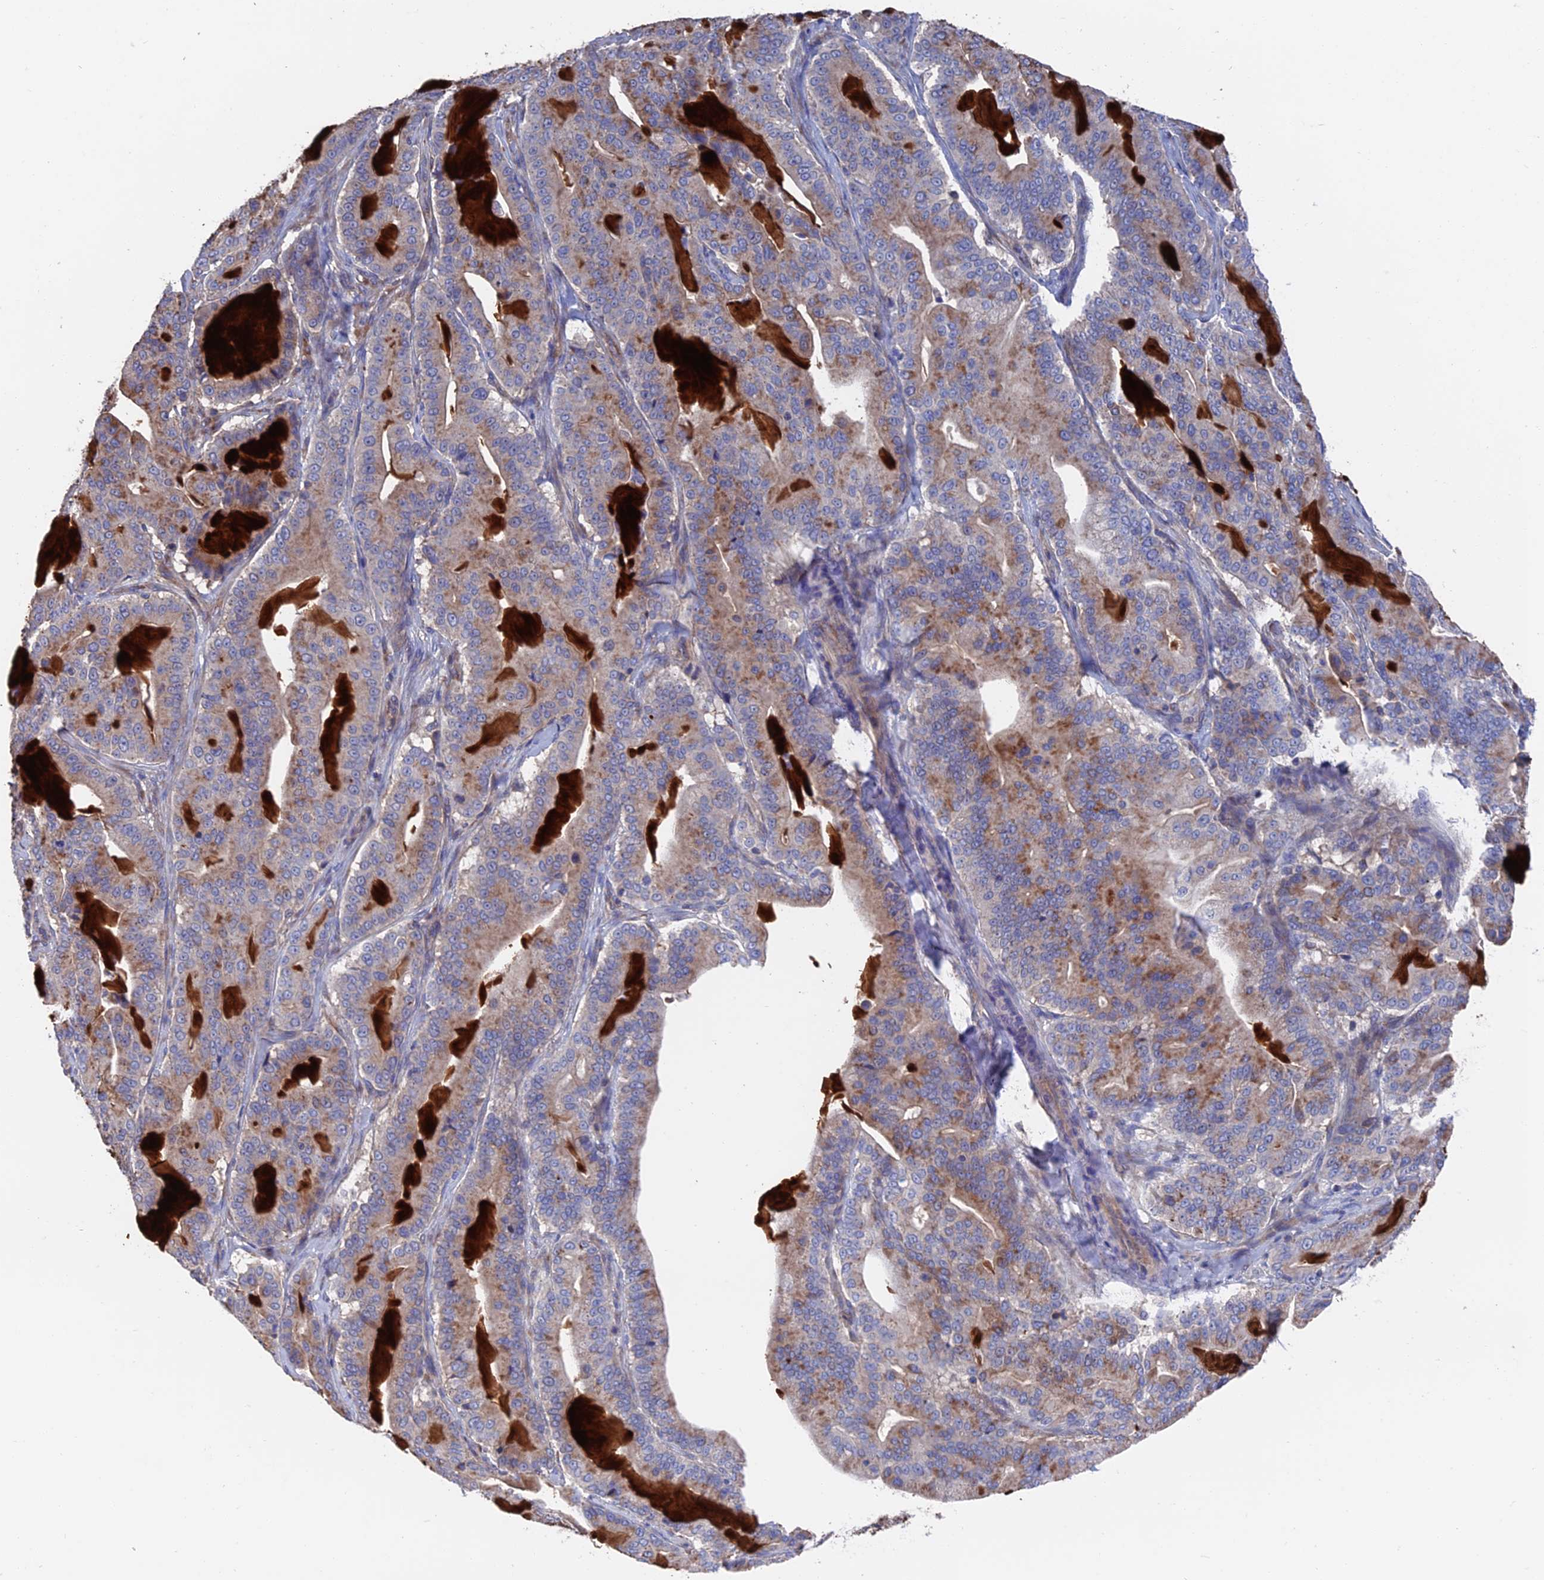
{"staining": {"intensity": "moderate", "quantity": ">75%", "location": "cytoplasmic/membranous"}, "tissue": "pancreatic cancer", "cell_type": "Tumor cells", "image_type": "cancer", "snomed": [{"axis": "morphology", "description": "Adenocarcinoma, NOS"}, {"axis": "topography", "description": "Pancreas"}], "caption": "Protein staining by immunohistochemistry exhibits moderate cytoplasmic/membranous positivity in approximately >75% of tumor cells in adenocarcinoma (pancreatic).", "gene": "HPF1", "patient": {"sex": "male", "age": 63}}